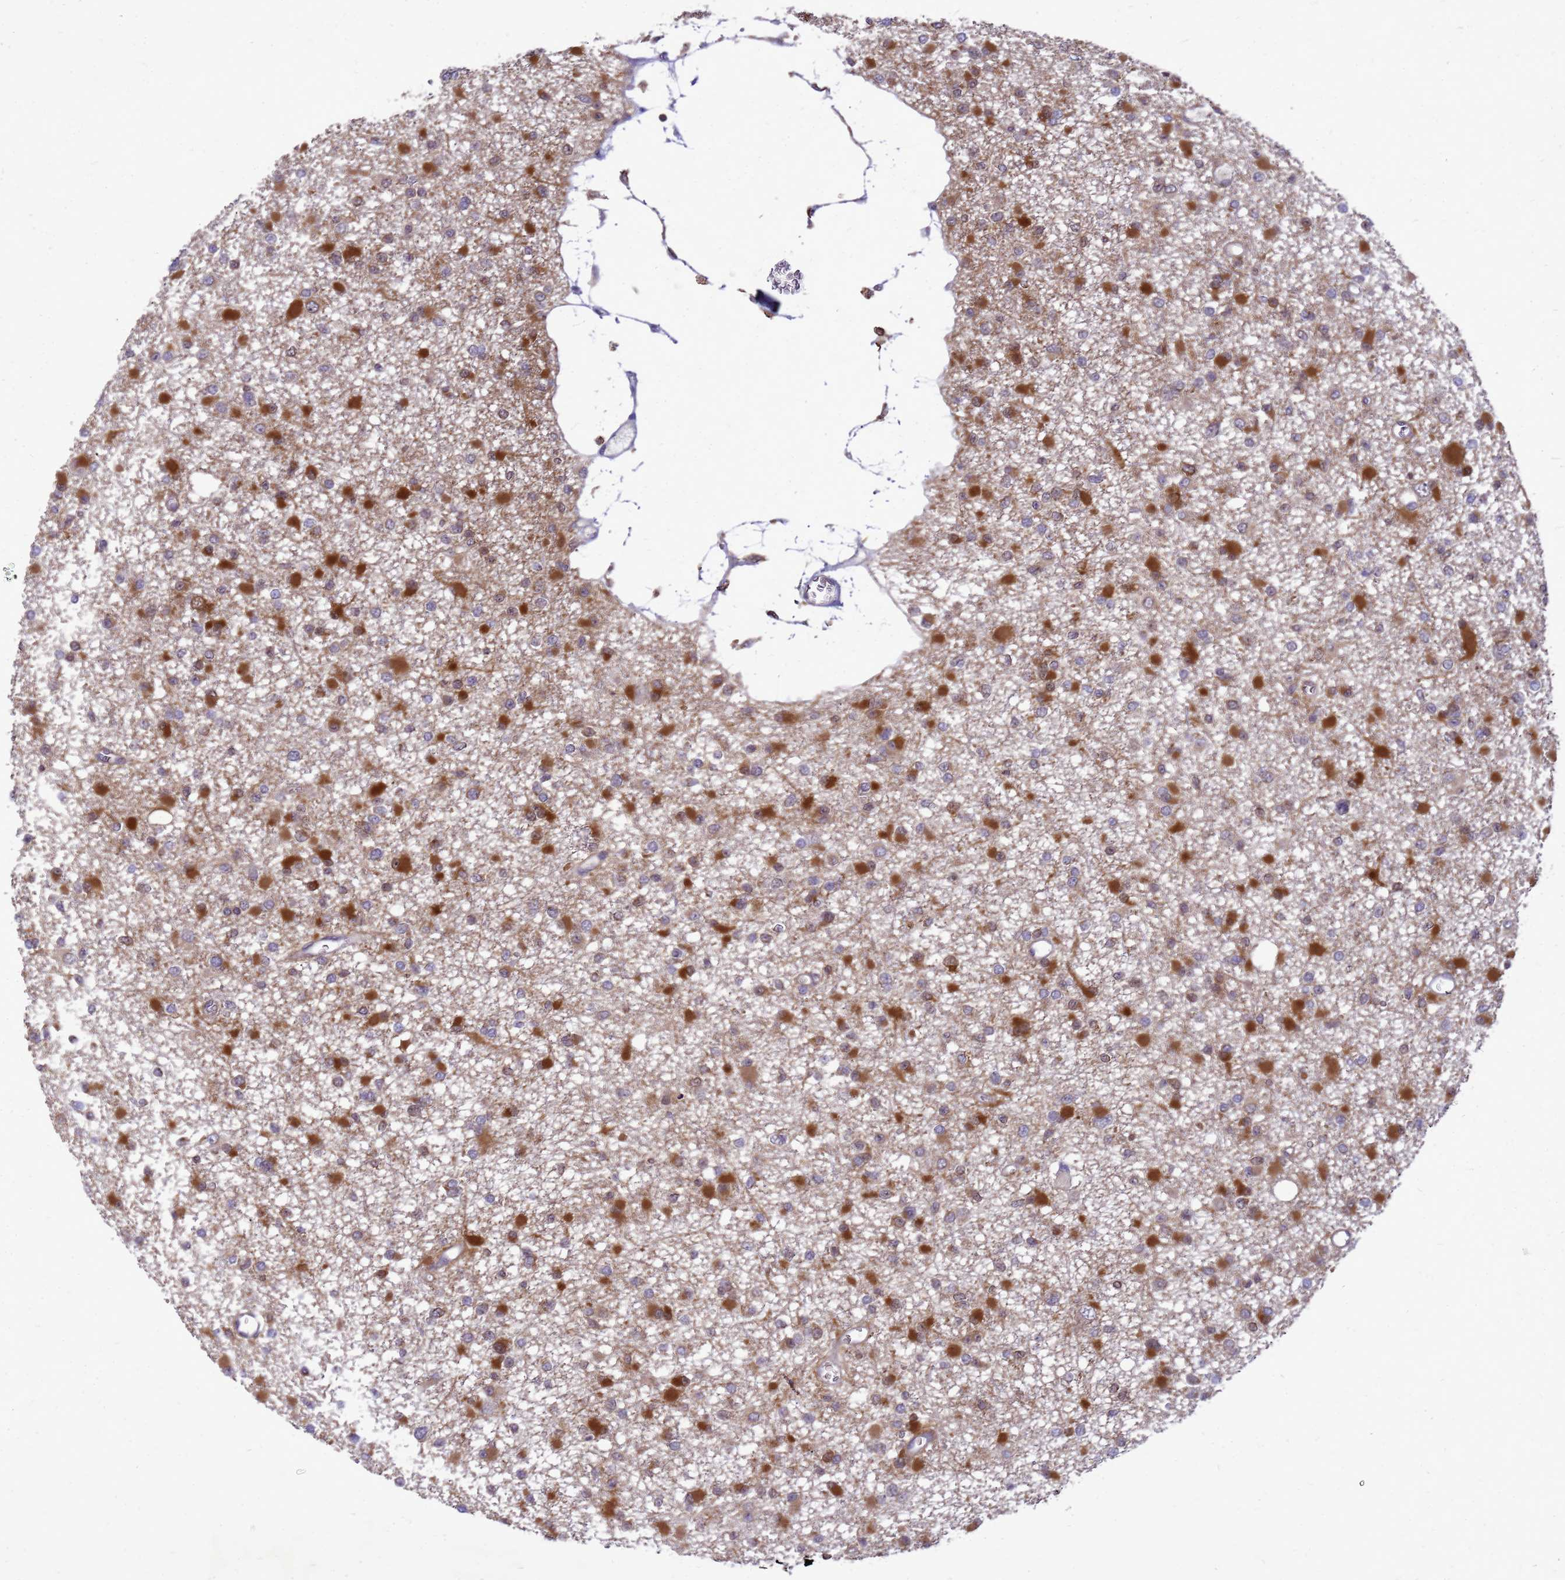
{"staining": {"intensity": "strong", "quantity": "25%-75%", "location": "cytoplasmic/membranous,nuclear"}, "tissue": "glioma", "cell_type": "Tumor cells", "image_type": "cancer", "snomed": [{"axis": "morphology", "description": "Glioma, malignant, Low grade"}, {"axis": "topography", "description": "Brain"}], "caption": "This micrograph demonstrates malignant low-grade glioma stained with IHC to label a protein in brown. The cytoplasmic/membranous and nuclear of tumor cells show strong positivity for the protein. Nuclei are counter-stained blue.", "gene": "EIF4EBP3", "patient": {"sex": "female", "age": 22}}